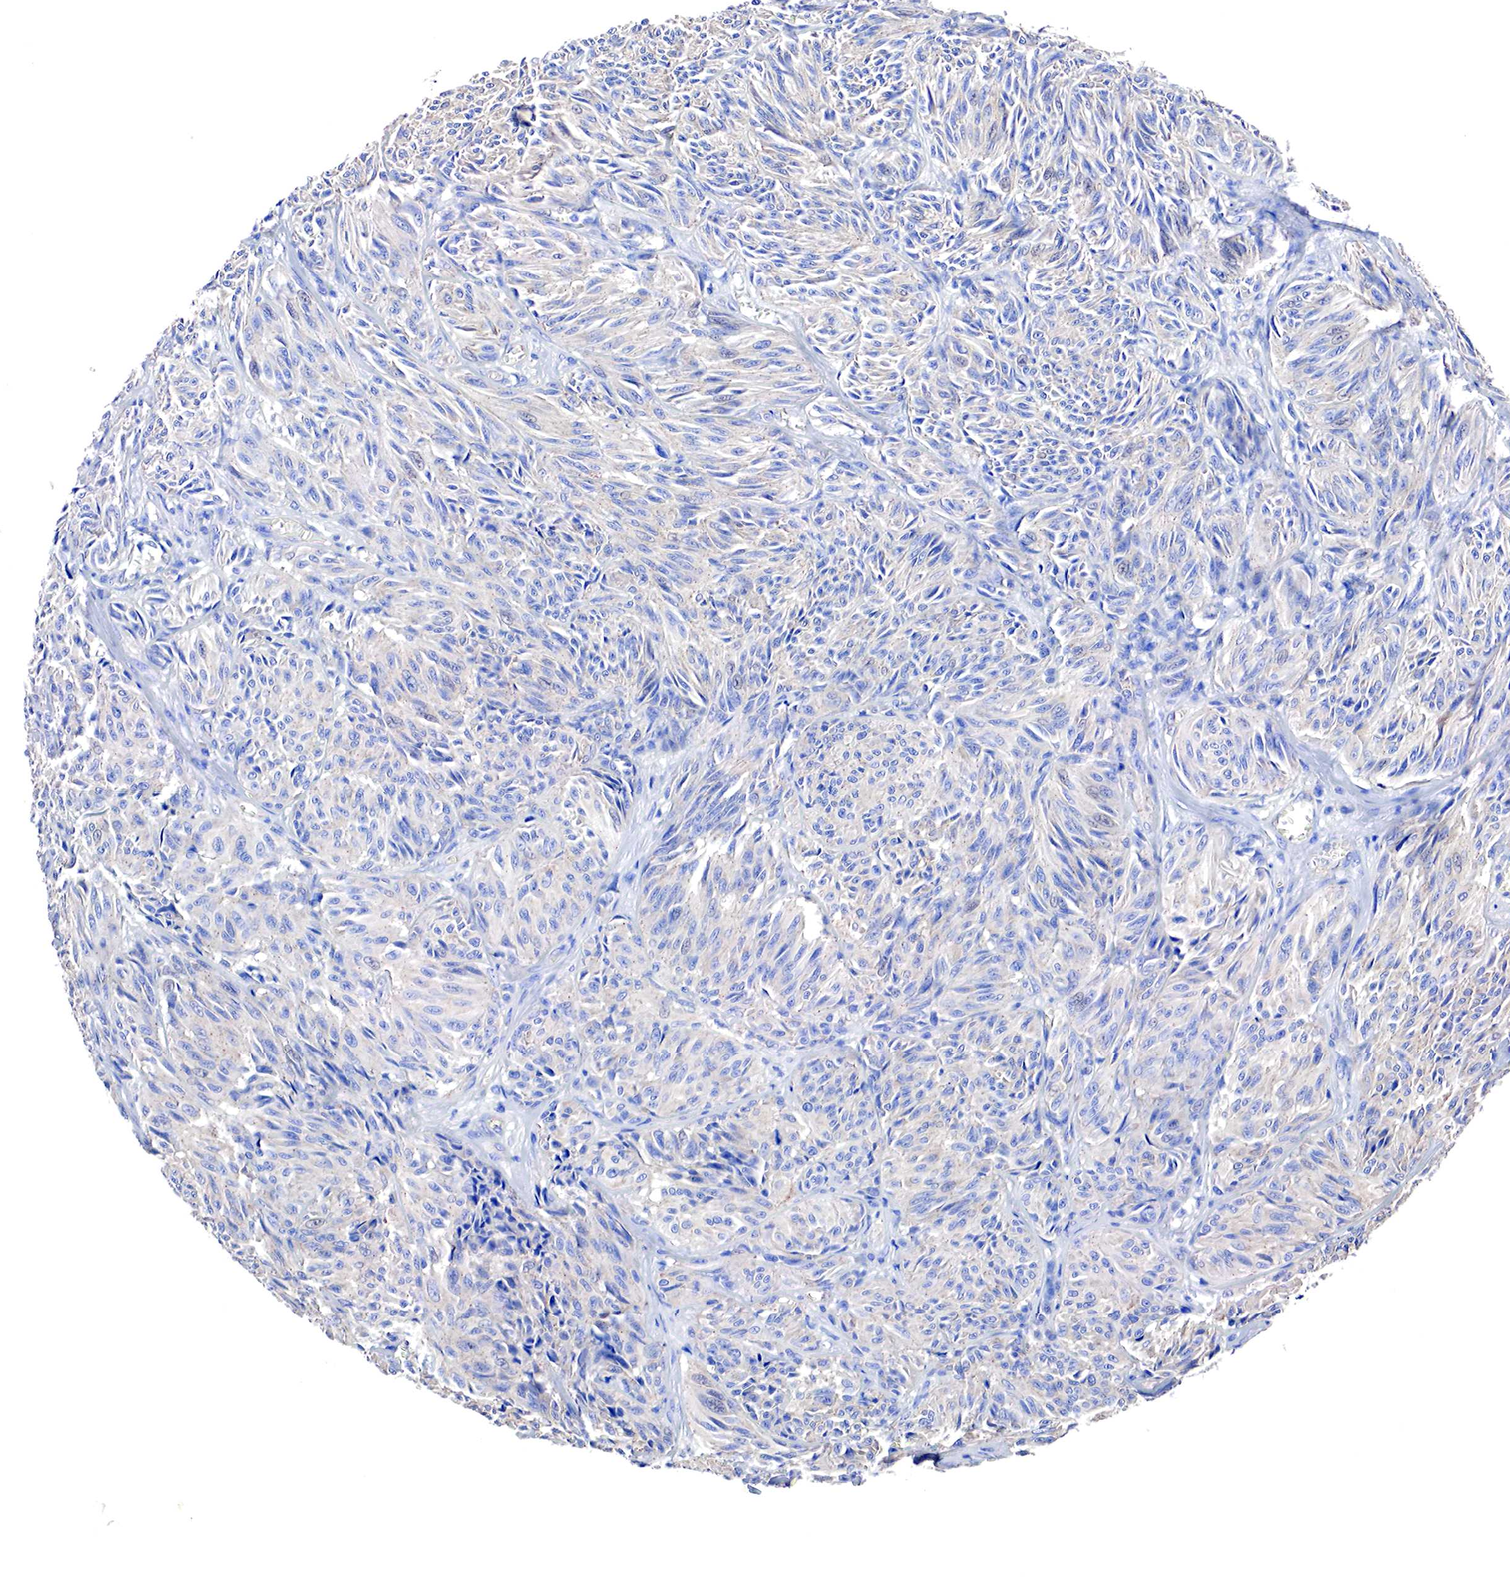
{"staining": {"intensity": "weak", "quantity": "<25%", "location": "cytoplasmic/membranous"}, "tissue": "melanoma", "cell_type": "Tumor cells", "image_type": "cancer", "snomed": [{"axis": "morphology", "description": "Malignant melanoma, NOS"}, {"axis": "topography", "description": "Skin"}], "caption": "Human malignant melanoma stained for a protein using IHC reveals no expression in tumor cells.", "gene": "RDX", "patient": {"sex": "male", "age": 54}}